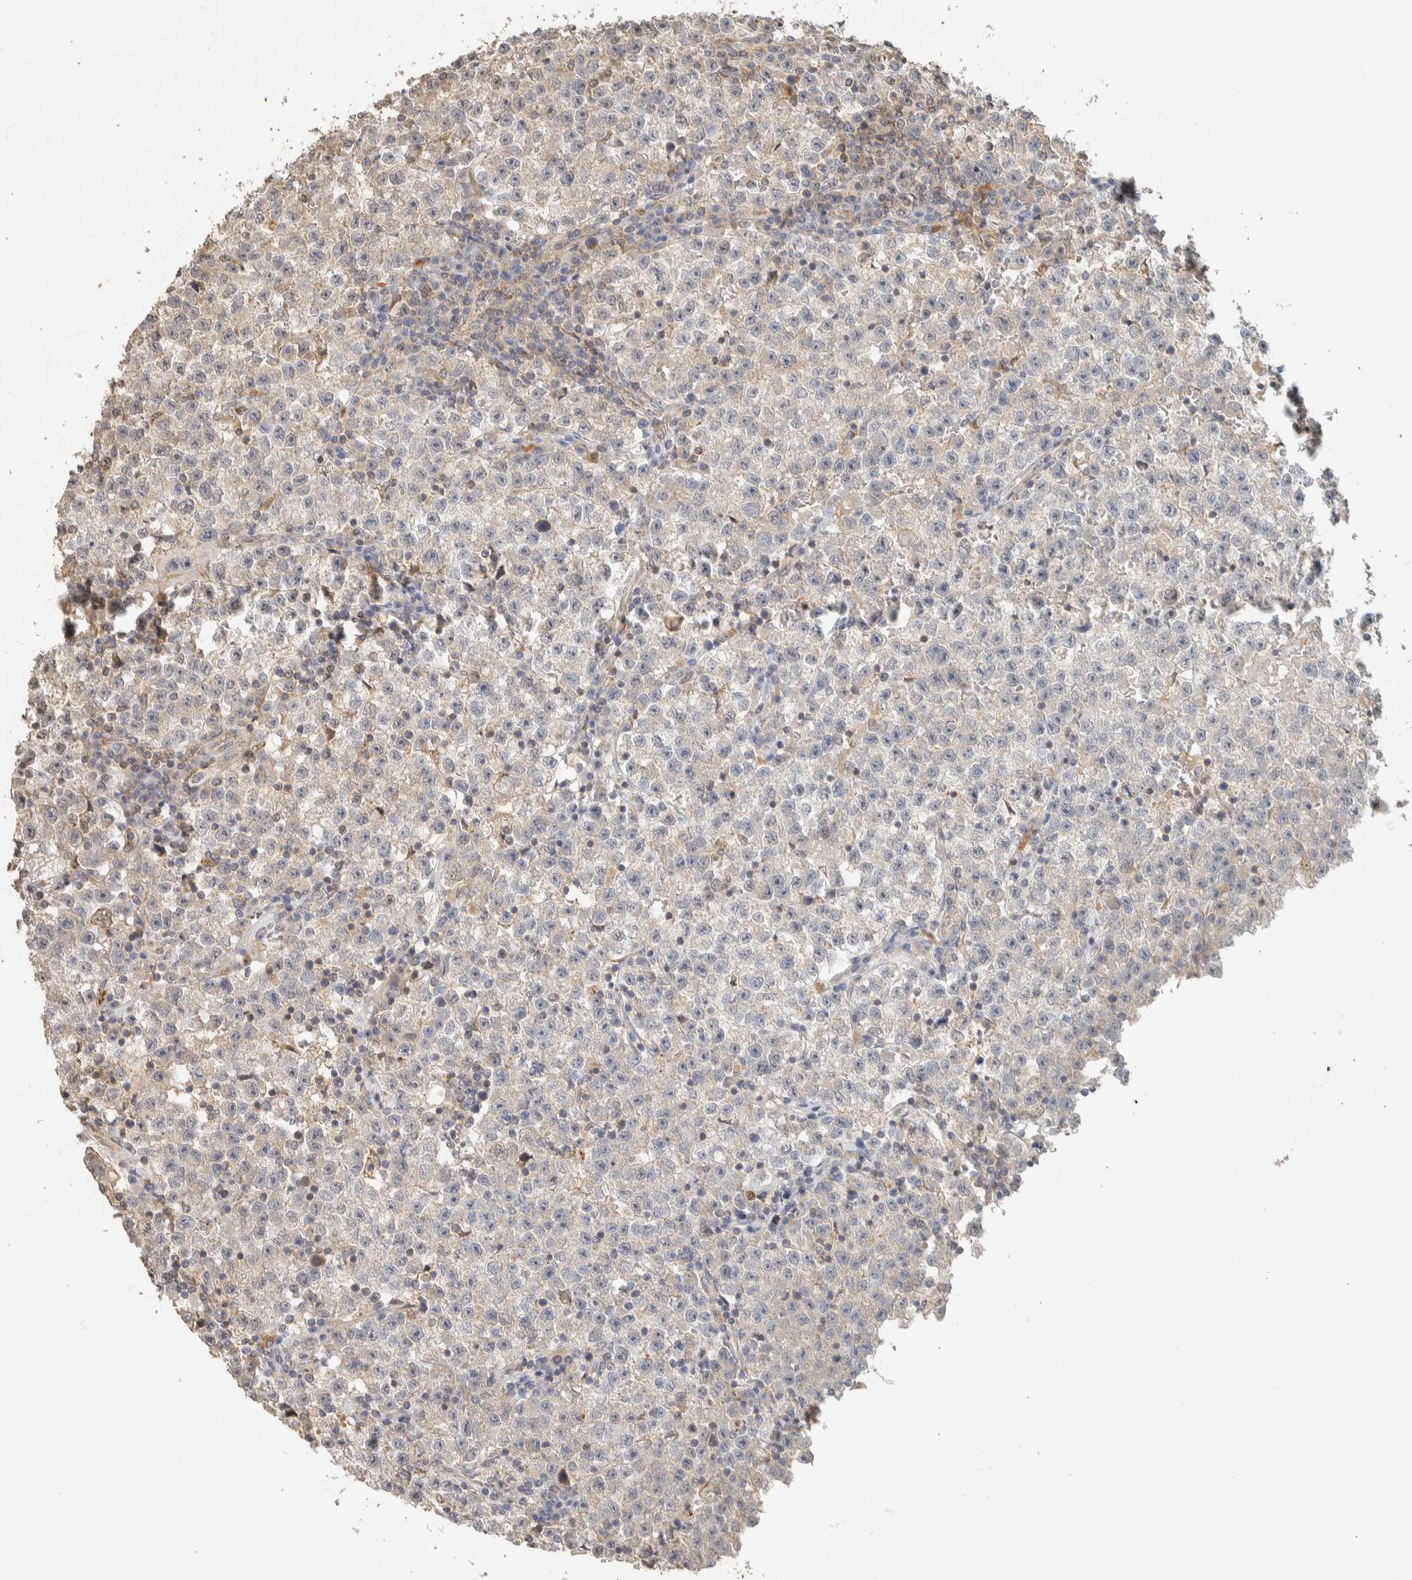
{"staining": {"intensity": "weak", "quantity": "<25%", "location": "cytoplasmic/membranous"}, "tissue": "testis cancer", "cell_type": "Tumor cells", "image_type": "cancer", "snomed": [{"axis": "morphology", "description": "Seminoma, NOS"}, {"axis": "topography", "description": "Testis"}], "caption": "An IHC micrograph of testis cancer is shown. There is no staining in tumor cells of testis cancer.", "gene": "PDE7B", "patient": {"sex": "male", "age": 22}}